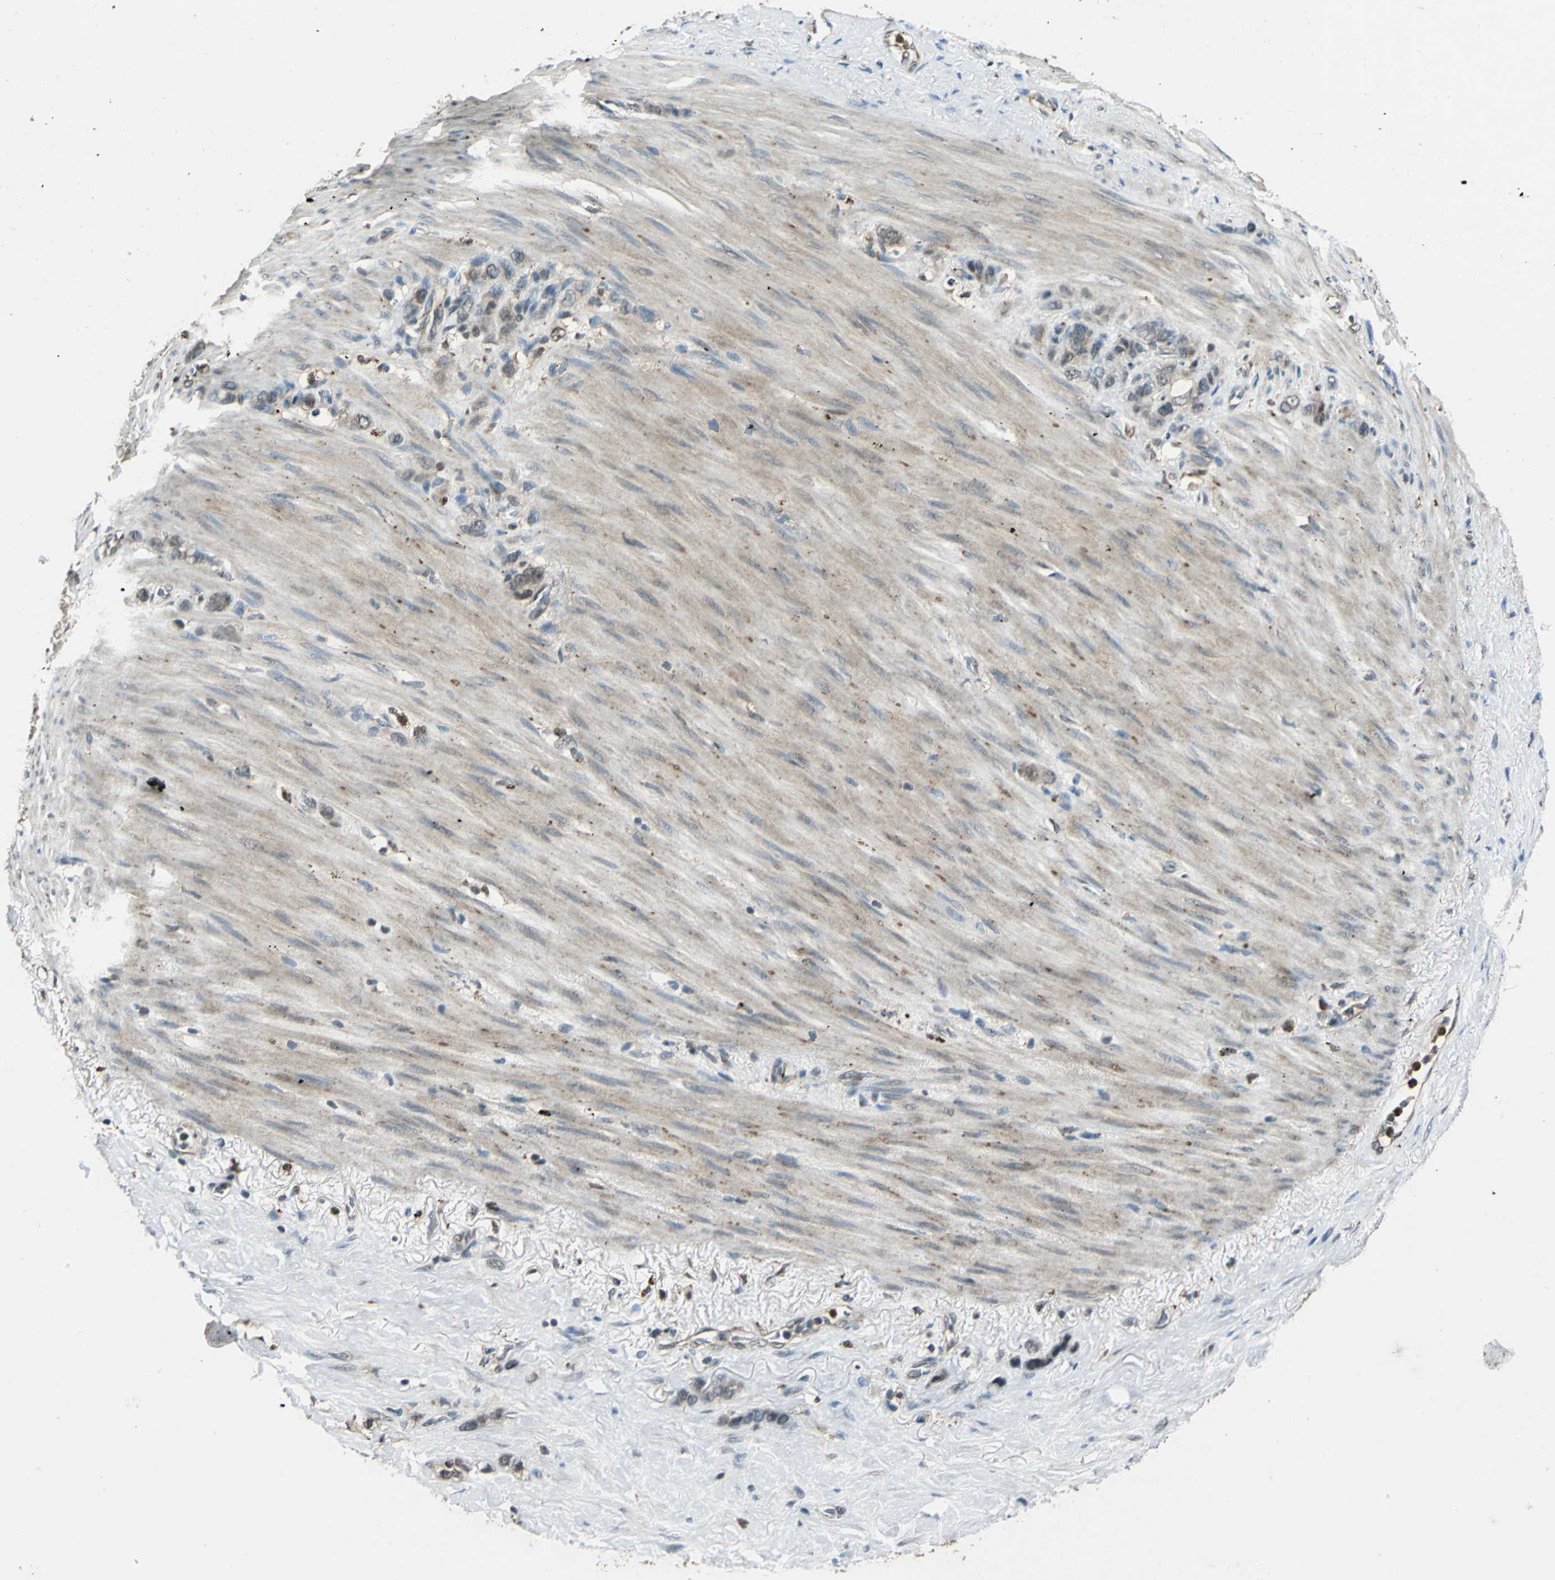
{"staining": {"intensity": "weak", "quantity": "25%-75%", "location": "cytoplasmic/membranous"}, "tissue": "stomach cancer", "cell_type": "Tumor cells", "image_type": "cancer", "snomed": [{"axis": "morphology", "description": "Normal tissue, NOS"}, {"axis": "morphology", "description": "Adenocarcinoma, NOS"}, {"axis": "morphology", "description": "Adenocarcinoma, High grade"}, {"axis": "topography", "description": "Stomach, upper"}, {"axis": "topography", "description": "Stomach"}], "caption": "Stomach cancer stained with immunohistochemistry demonstrates weak cytoplasmic/membranous staining in approximately 25%-75% of tumor cells.", "gene": "PPP1R13L", "patient": {"sex": "female", "age": 65}}